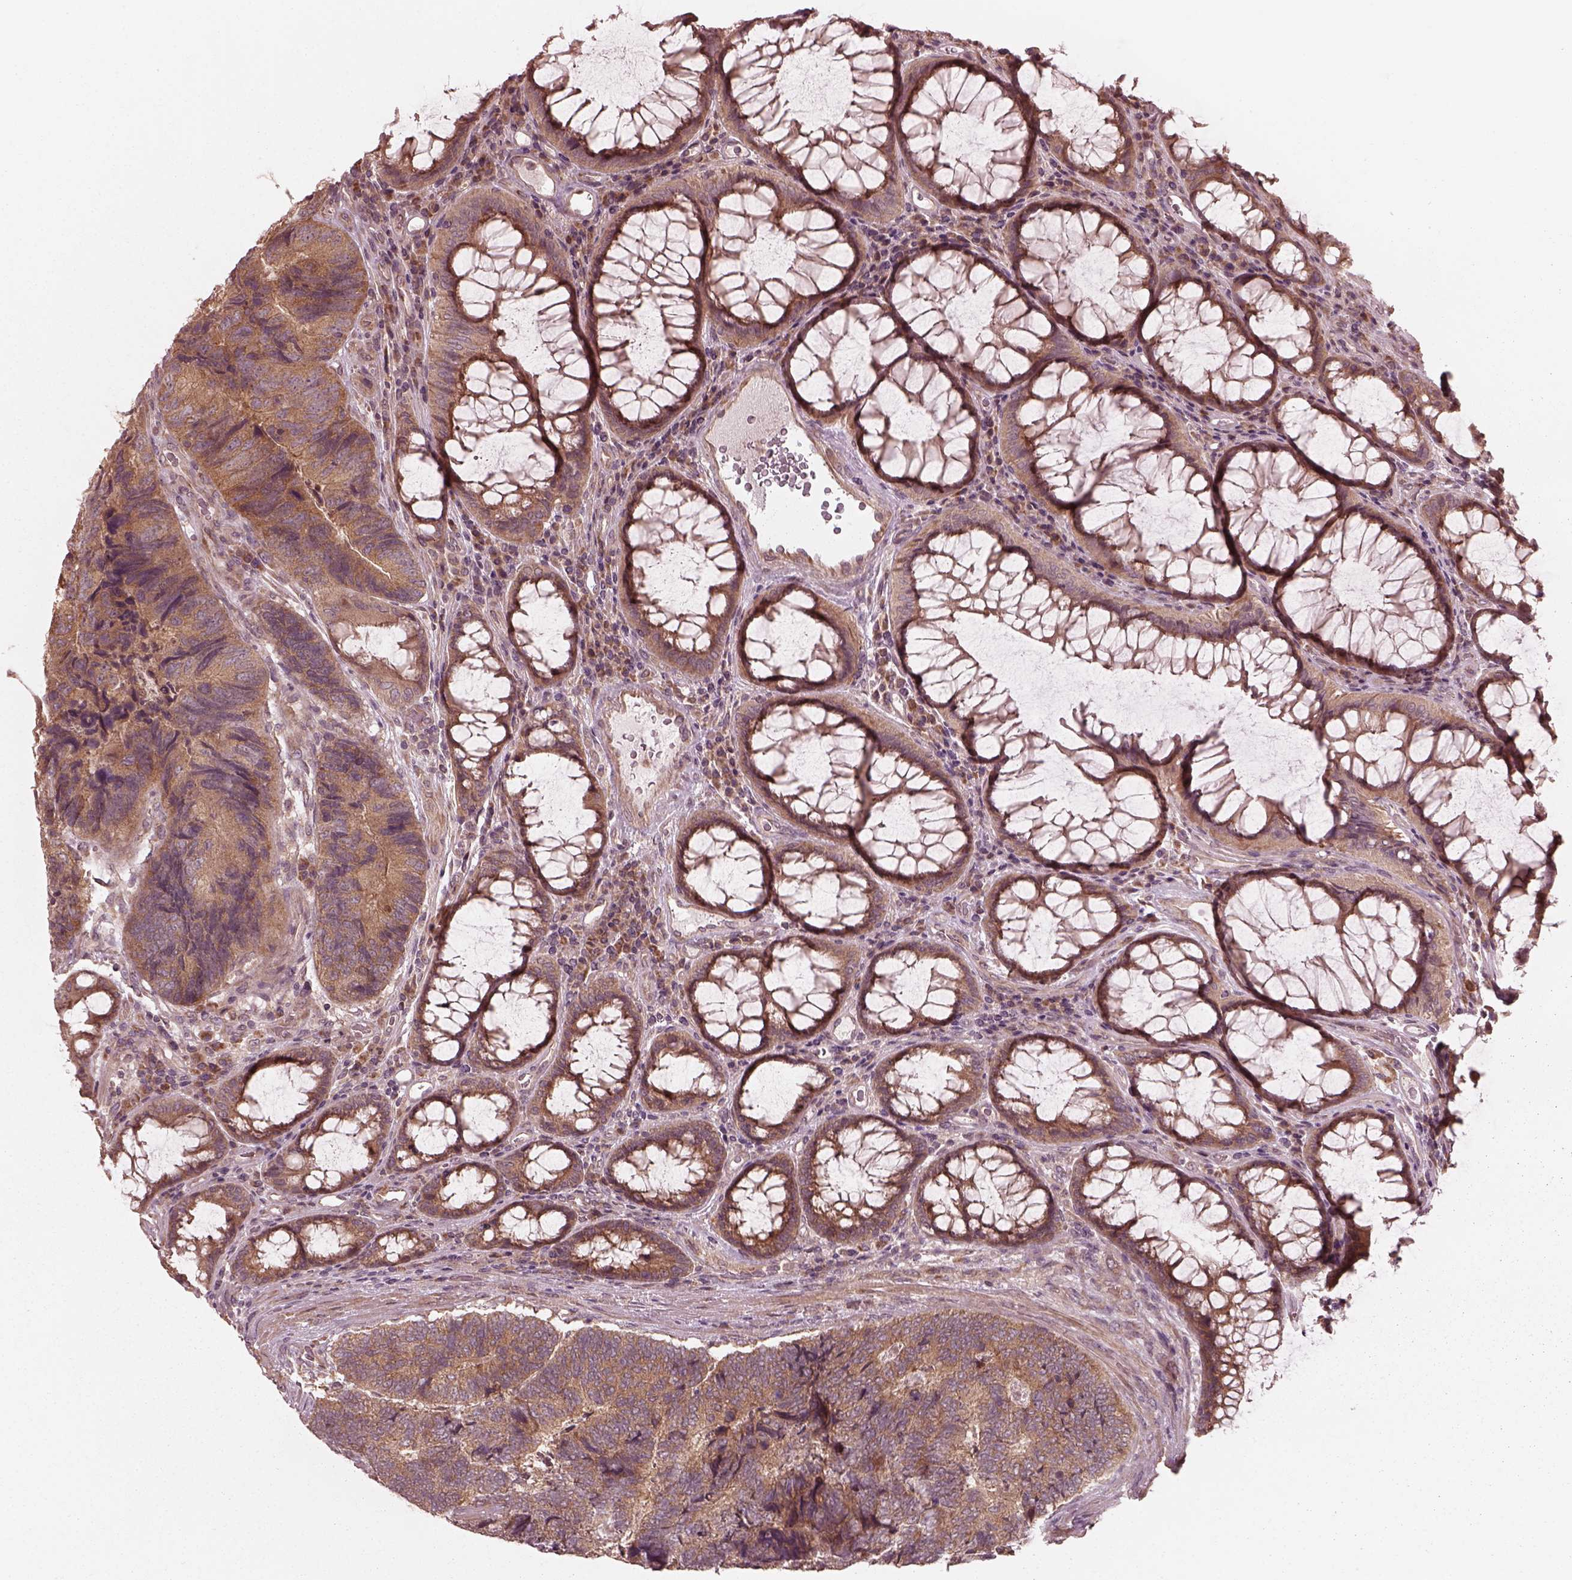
{"staining": {"intensity": "moderate", "quantity": "25%-75%", "location": "cytoplasmic/membranous"}, "tissue": "colorectal cancer", "cell_type": "Tumor cells", "image_type": "cancer", "snomed": [{"axis": "morphology", "description": "Adenocarcinoma, NOS"}, {"axis": "topography", "description": "Colon"}], "caption": "High-magnification brightfield microscopy of colorectal cancer stained with DAB (3,3'-diaminobenzidine) (brown) and counterstained with hematoxylin (blue). tumor cells exhibit moderate cytoplasmic/membranous positivity is present in about25%-75% of cells. (Stains: DAB in brown, nuclei in blue, Microscopy: brightfield microscopy at high magnification).", "gene": "FAF2", "patient": {"sex": "female", "age": 67}}